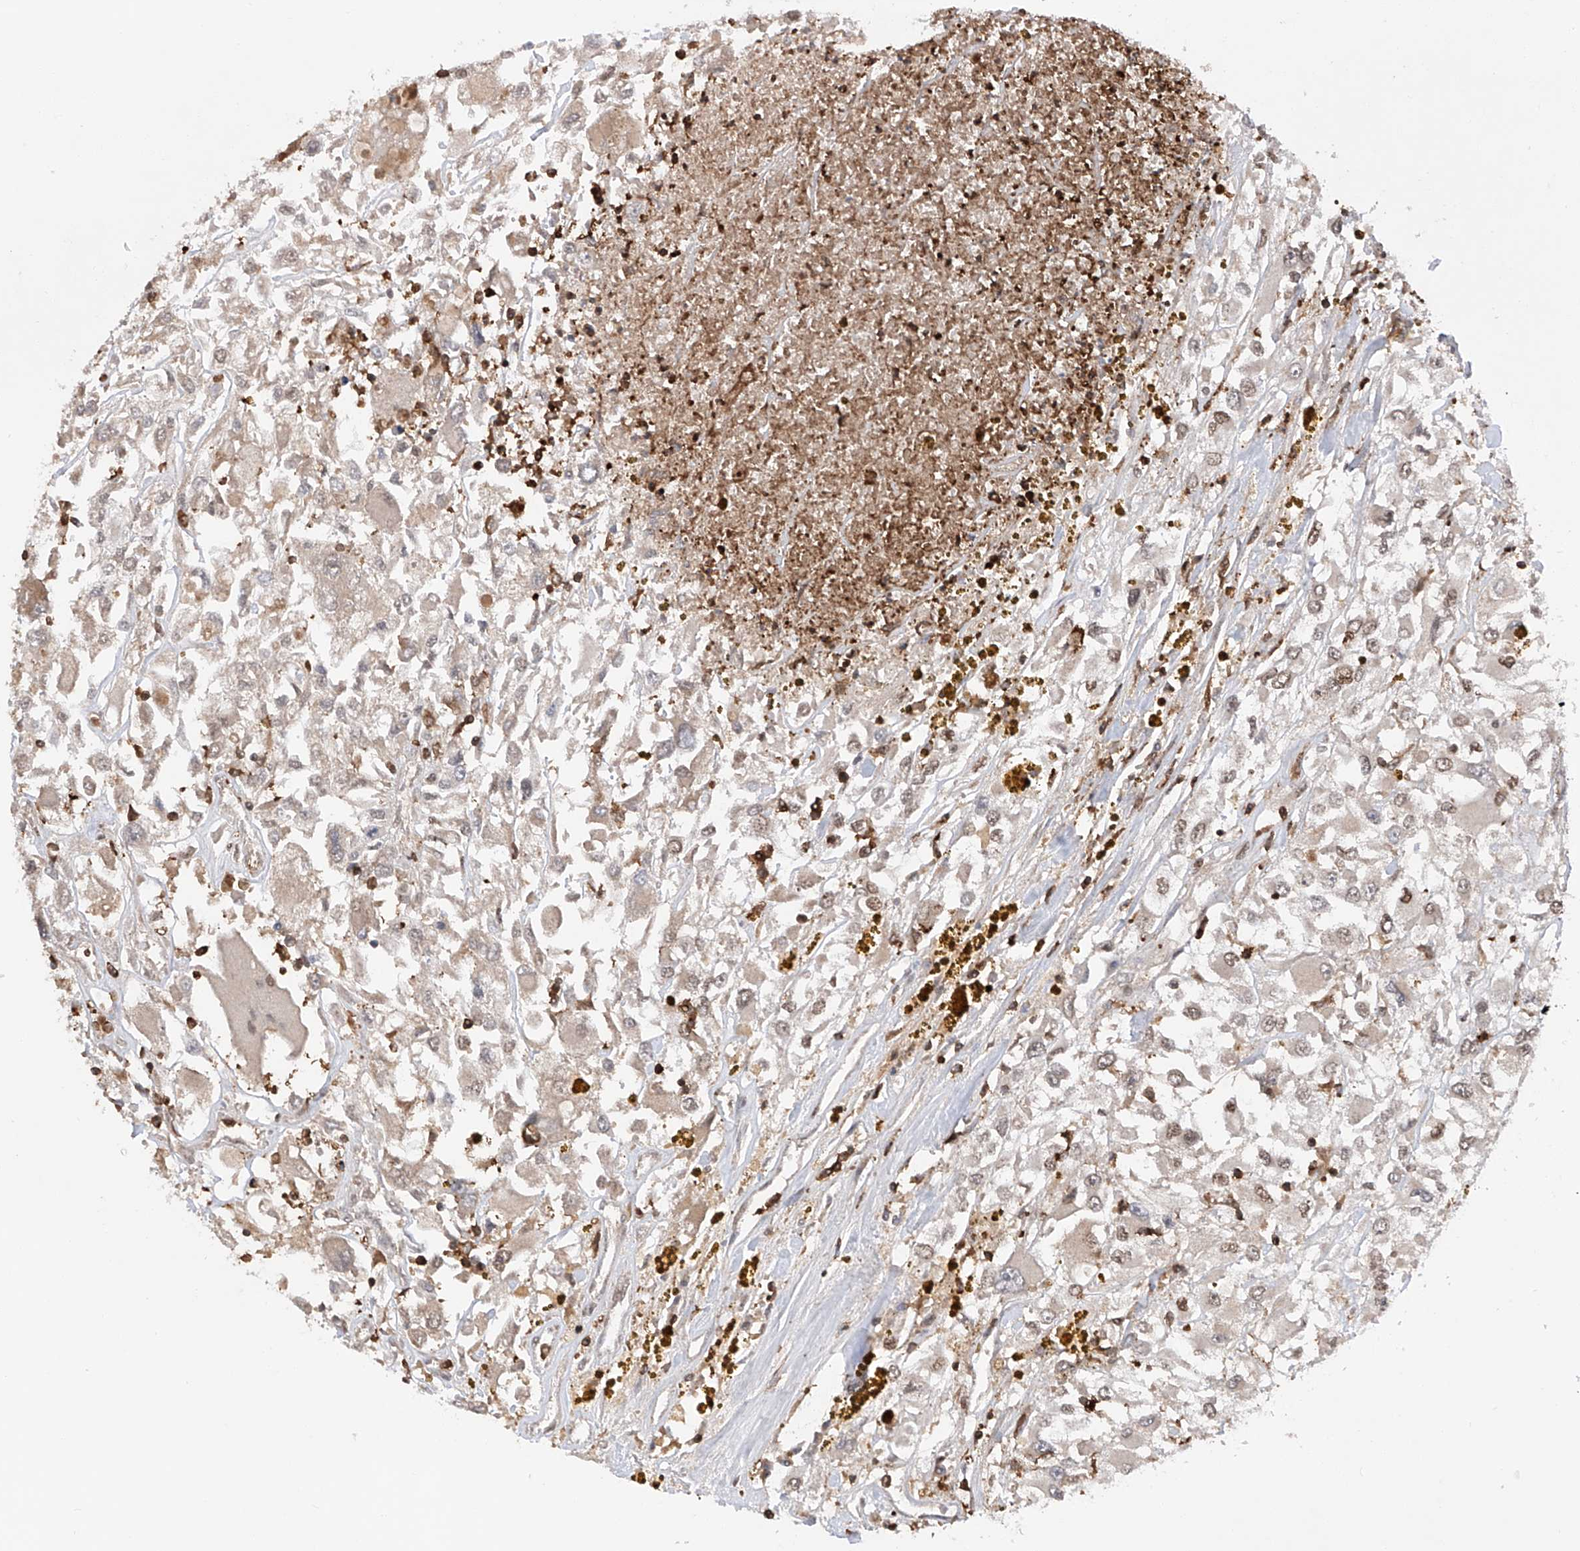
{"staining": {"intensity": "weak", "quantity": "<25%", "location": "nuclear"}, "tissue": "renal cancer", "cell_type": "Tumor cells", "image_type": "cancer", "snomed": [{"axis": "morphology", "description": "Adenocarcinoma, NOS"}, {"axis": "topography", "description": "Kidney"}], "caption": "Immunohistochemical staining of human renal cancer shows no significant expression in tumor cells.", "gene": "ZNF280D", "patient": {"sex": "female", "age": 52}}